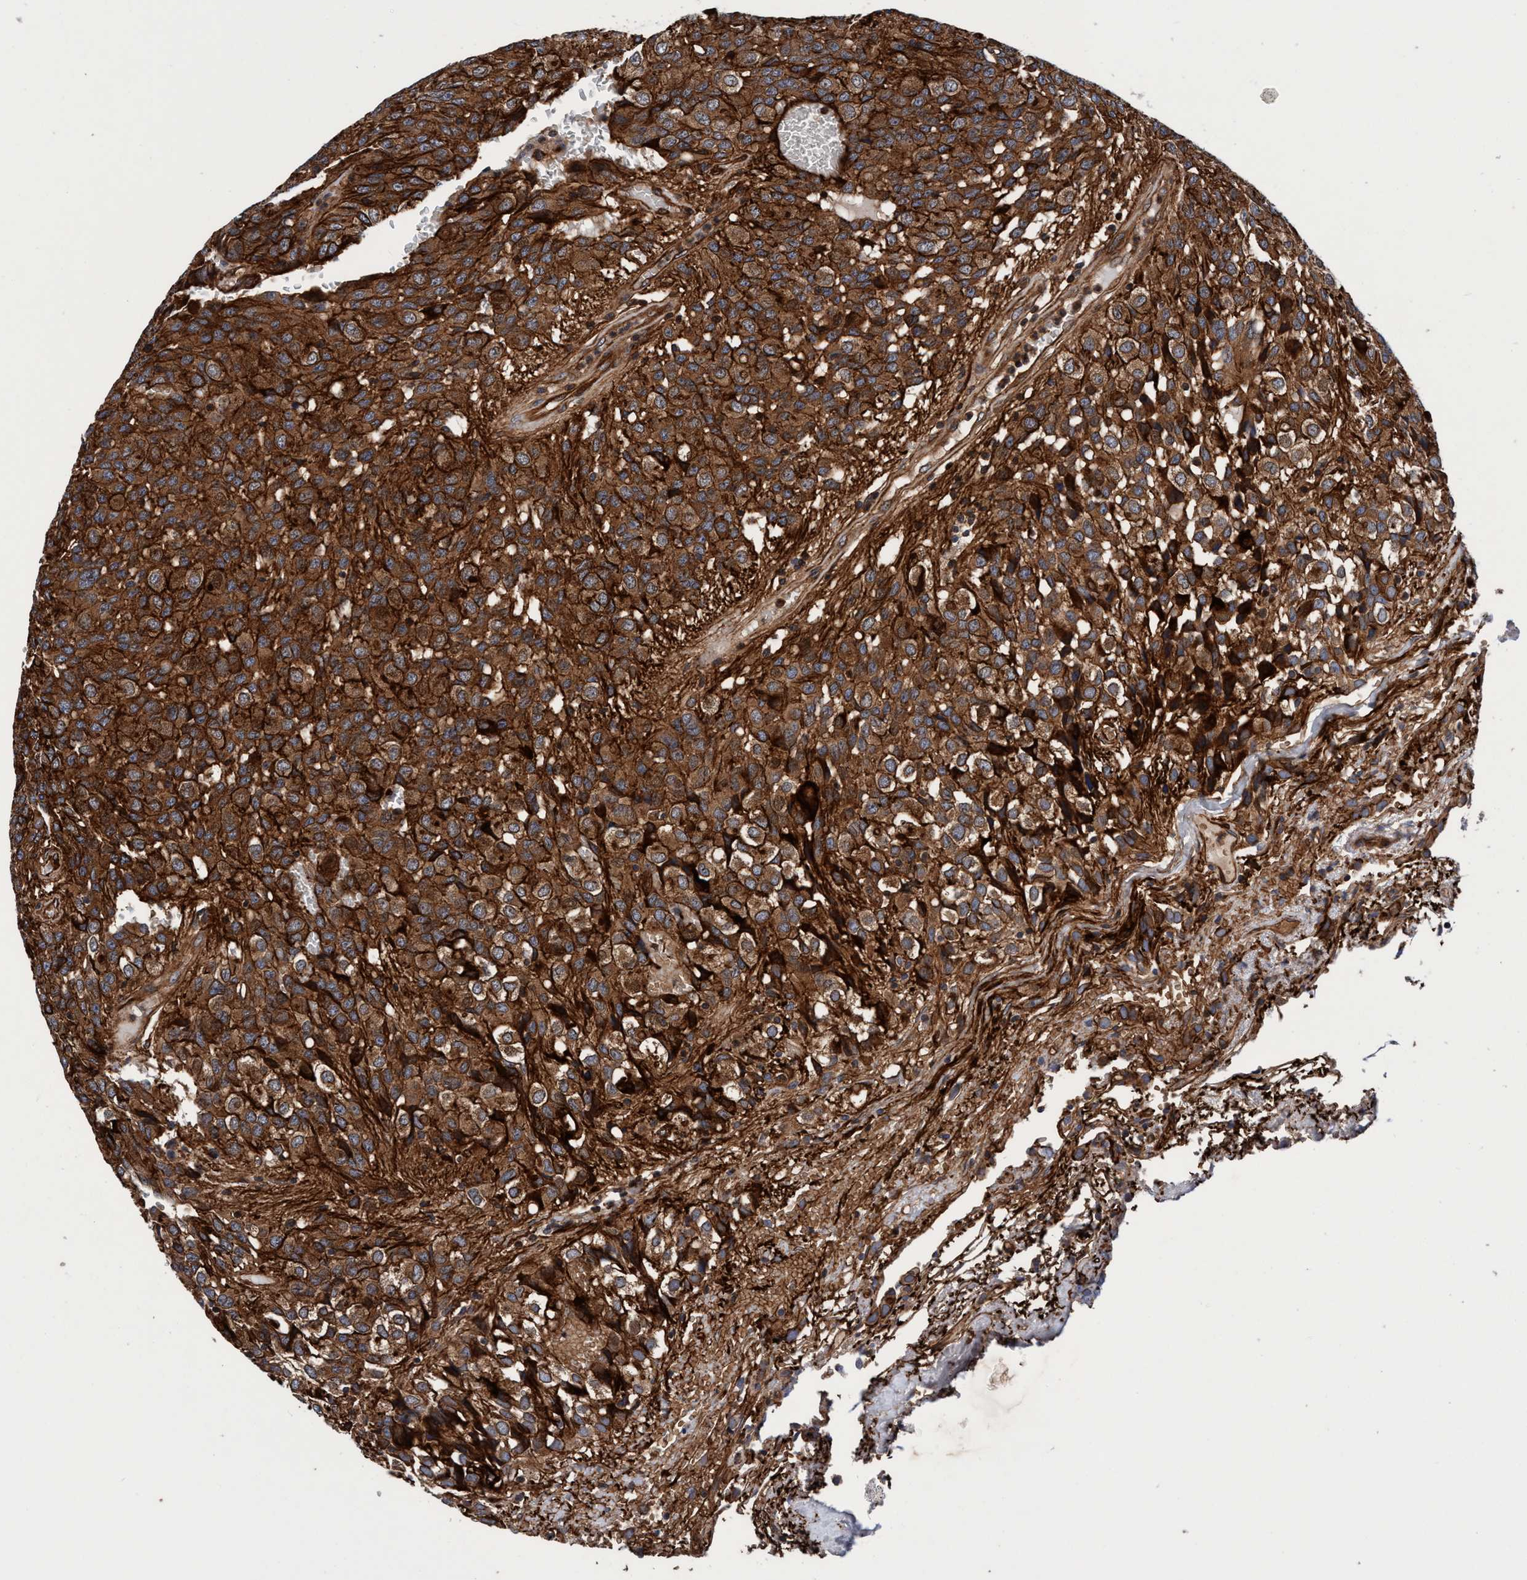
{"staining": {"intensity": "strong", "quantity": ">75%", "location": "cytoplasmic/membranous"}, "tissue": "glioma", "cell_type": "Tumor cells", "image_type": "cancer", "snomed": [{"axis": "morphology", "description": "Glioma, malignant, High grade"}, {"axis": "topography", "description": "Brain"}], "caption": "DAB (3,3'-diaminobenzidine) immunohistochemical staining of malignant glioma (high-grade) shows strong cytoplasmic/membranous protein expression in about >75% of tumor cells.", "gene": "MCM3AP", "patient": {"sex": "male", "age": 32}}